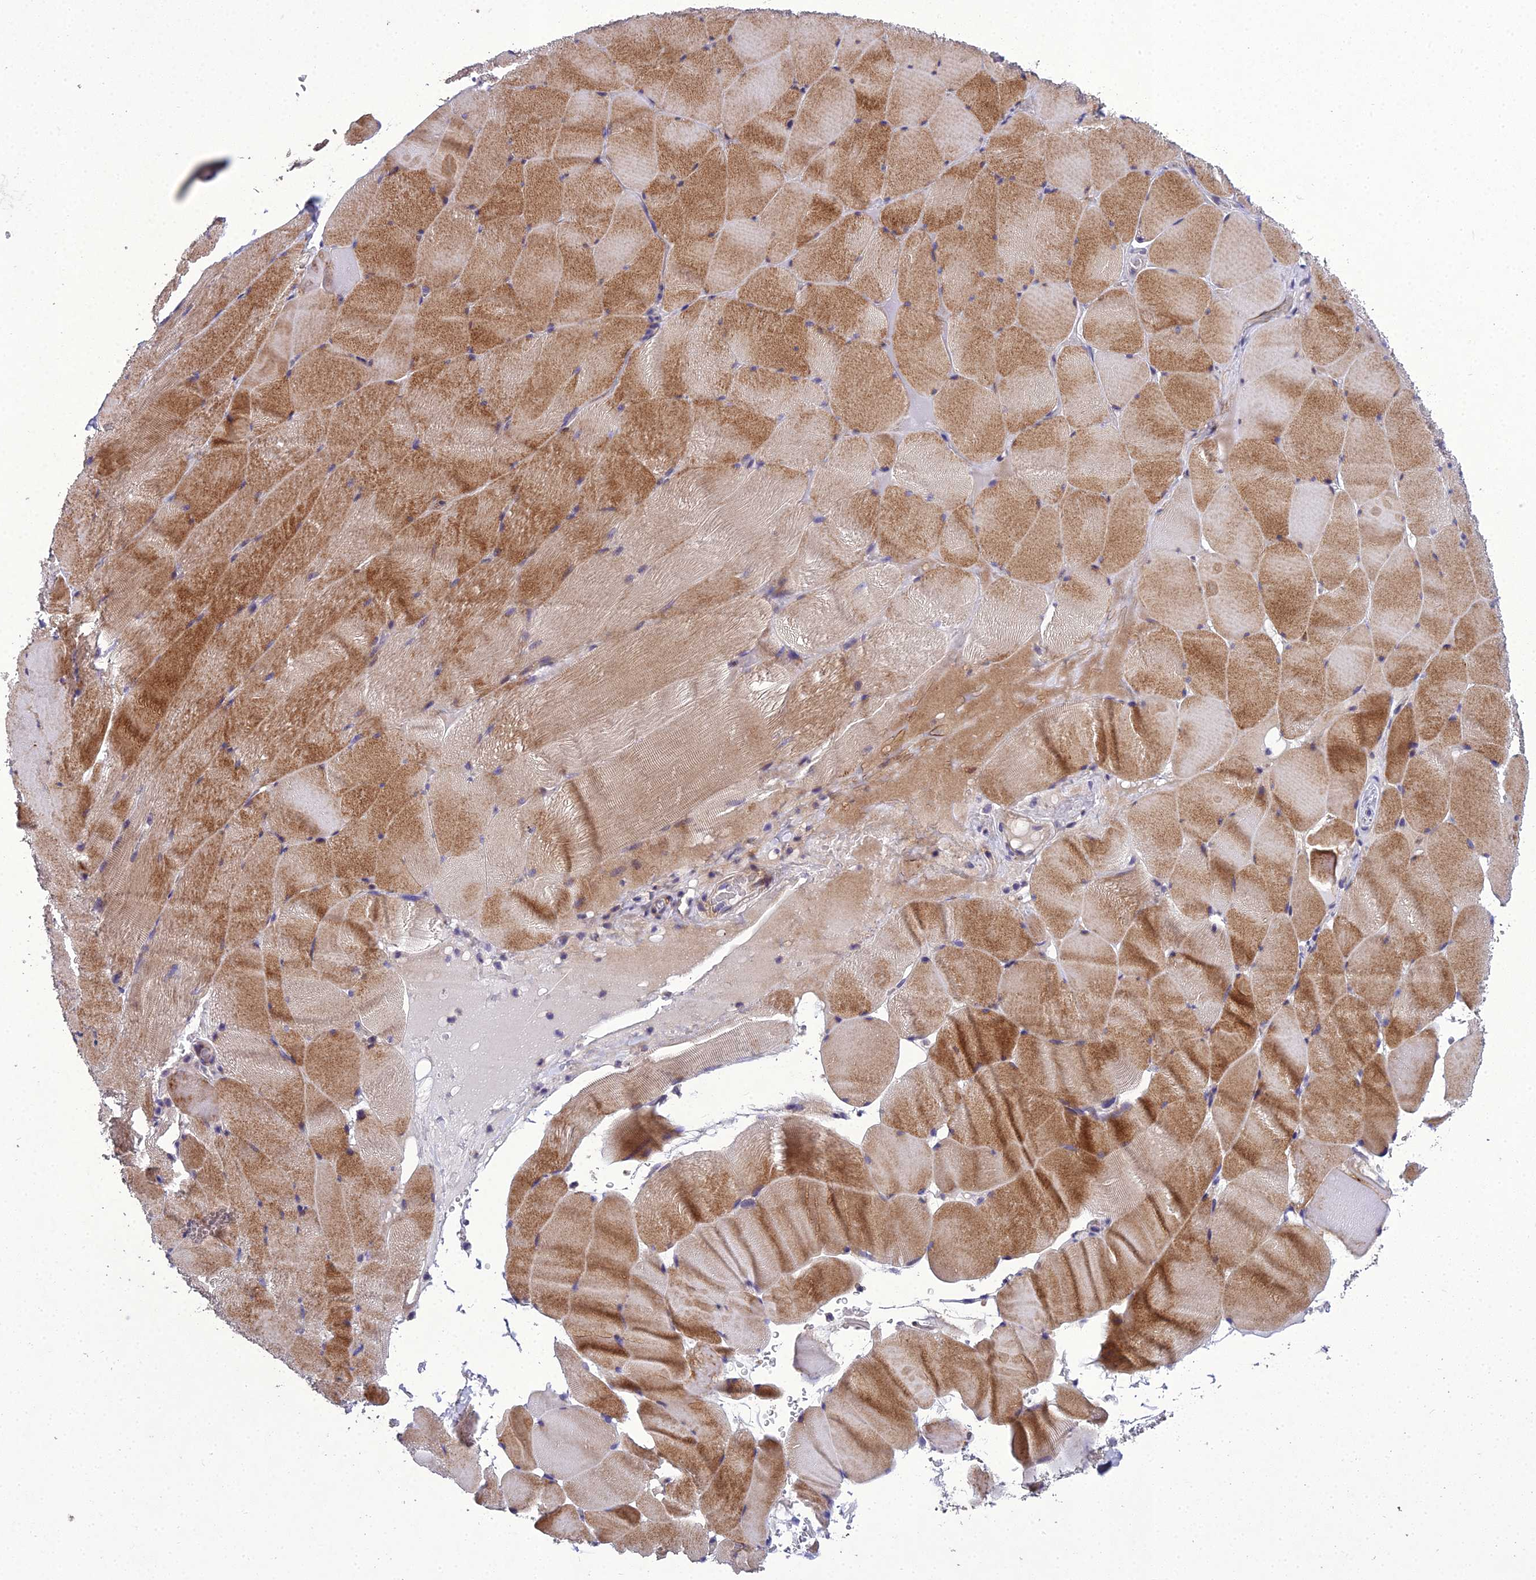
{"staining": {"intensity": "moderate", "quantity": "25%-75%", "location": "cytoplasmic/membranous"}, "tissue": "skeletal muscle", "cell_type": "Myocytes", "image_type": "normal", "snomed": [{"axis": "morphology", "description": "Normal tissue, NOS"}, {"axis": "topography", "description": "Skeletal muscle"}], "caption": "Immunohistochemistry (IHC) of normal human skeletal muscle demonstrates medium levels of moderate cytoplasmic/membranous positivity in about 25%-75% of myocytes.", "gene": "ADIPOR2", "patient": {"sex": "male", "age": 62}}